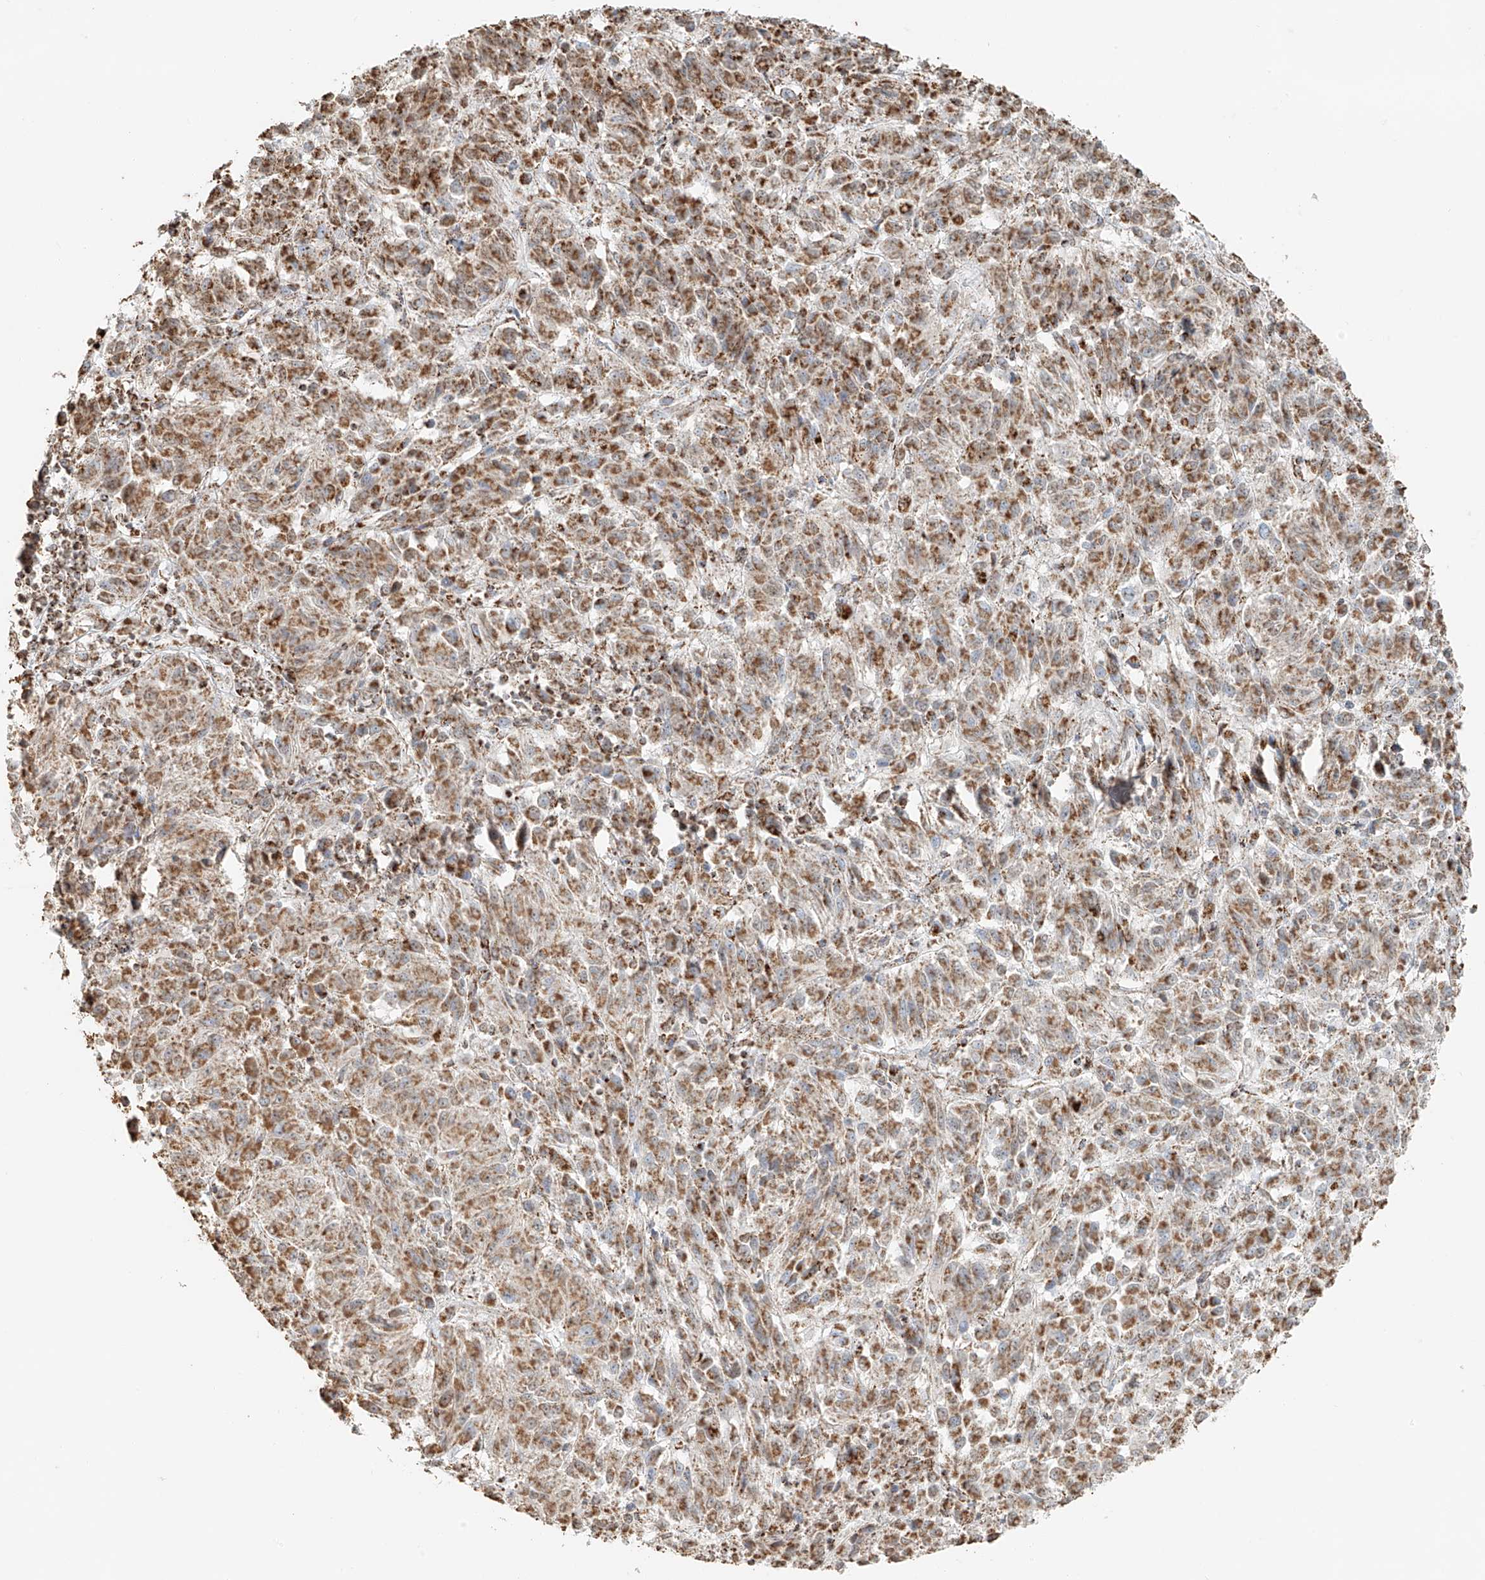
{"staining": {"intensity": "moderate", "quantity": ">75%", "location": "cytoplasmic/membranous"}, "tissue": "melanoma", "cell_type": "Tumor cells", "image_type": "cancer", "snomed": [{"axis": "morphology", "description": "Malignant melanoma, Metastatic site"}, {"axis": "topography", "description": "Lung"}], "caption": "High-power microscopy captured an immunohistochemistry histopathology image of melanoma, revealing moderate cytoplasmic/membranous positivity in about >75% of tumor cells. (Brightfield microscopy of DAB IHC at high magnification).", "gene": "MIPEP", "patient": {"sex": "male", "age": 64}}